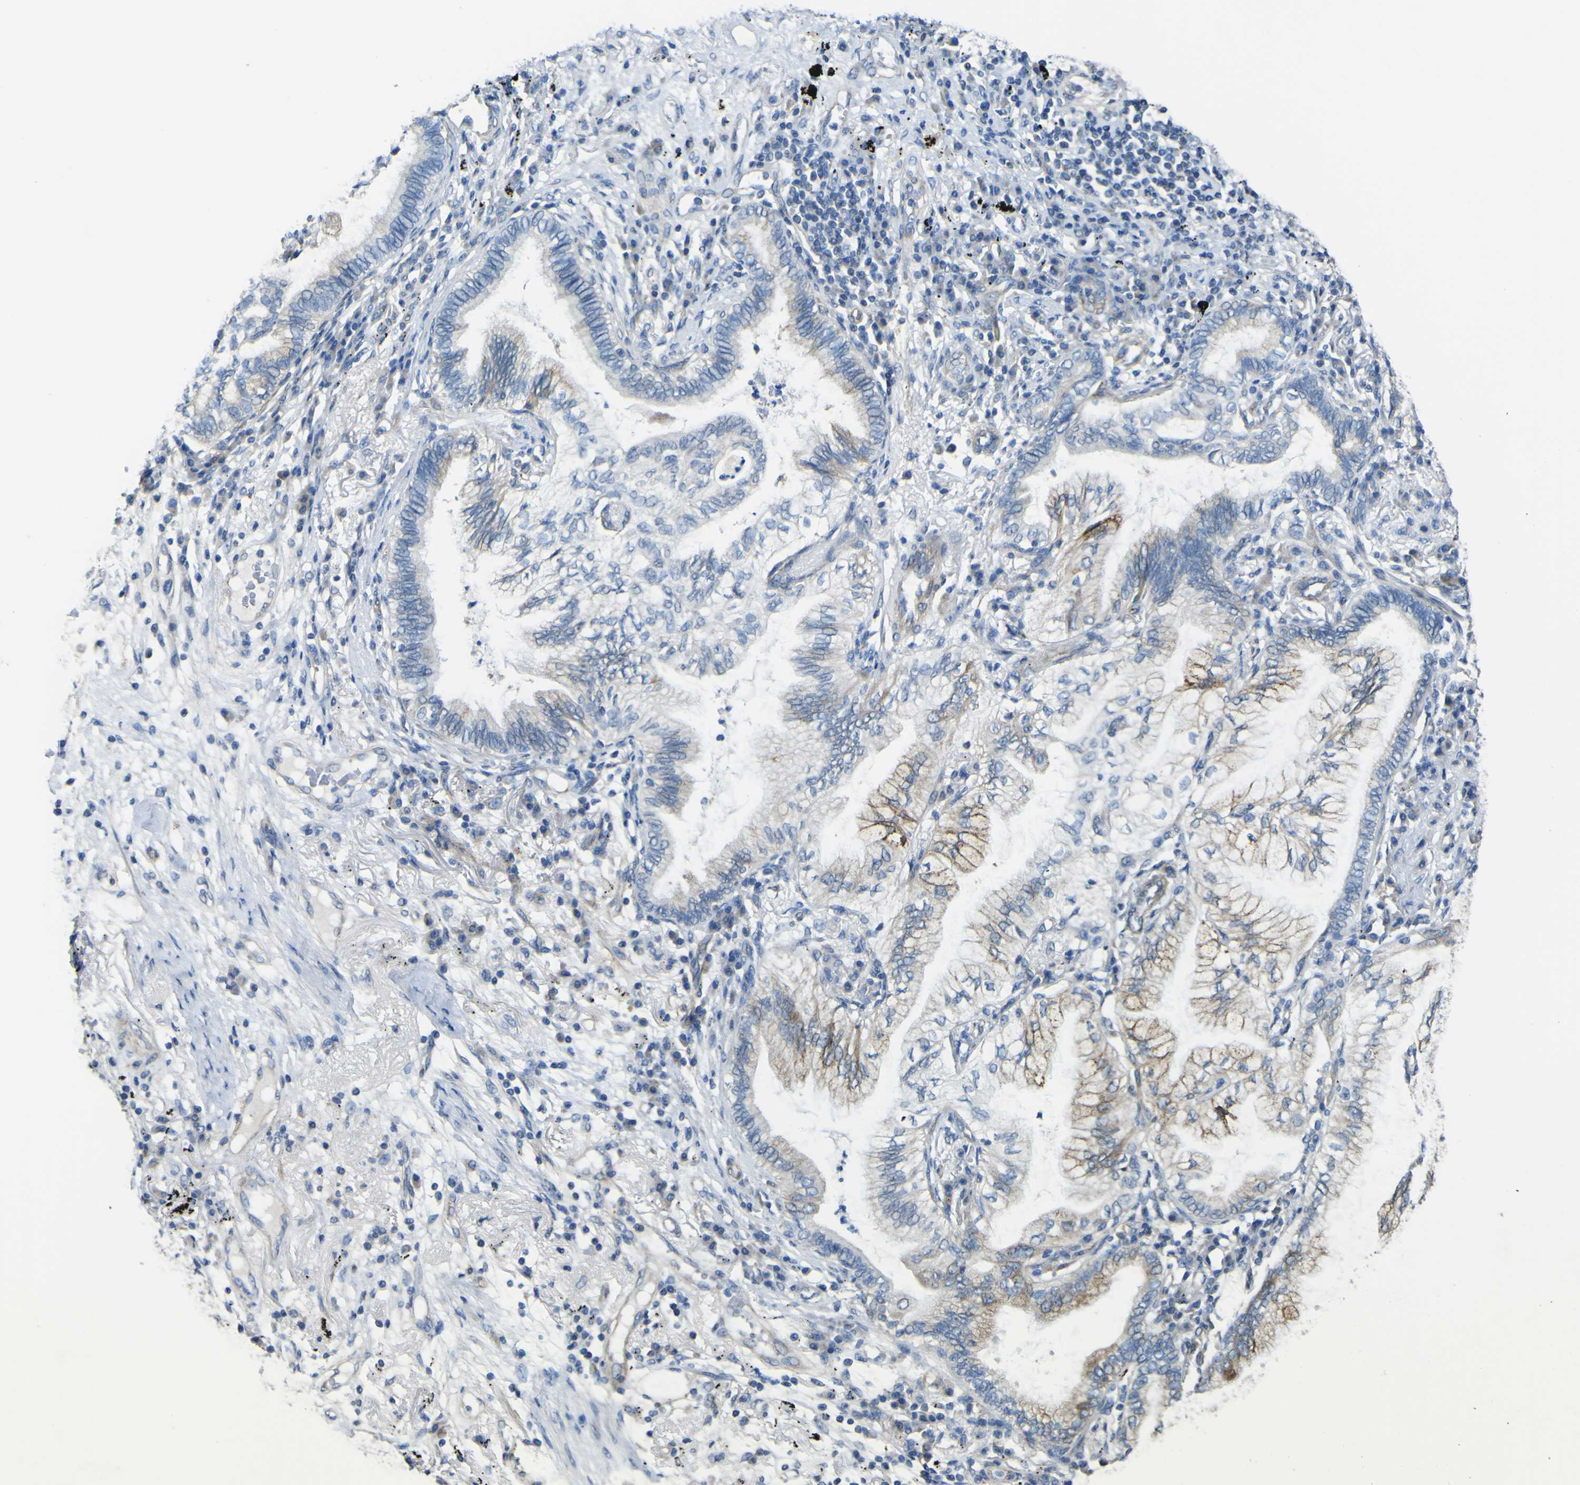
{"staining": {"intensity": "moderate", "quantity": "<25%", "location": "cytoplasmic/membranous"}, "tissue": "lung cancer", "cell_type": "Tumor cells", "image_type": "cancer", "snomed": [{"axis": "morphology", "description": "Normal tissue, NOS"}, {"axis": "morphology", "description": "Adenocarcinoma, NOS"}, {"axis": "topography", "description": "Bronchus"}, {"axis": "topography", "description": "Lung"}], "caption": "Immunohistochemical staining of lung cancer exhibits low levels of moderate cytoplasmic/membranous positivity in approximately <25% of tumor cells.", "gene": "ALDH18A1", "patient": {"sex": "female", "age": 70}}